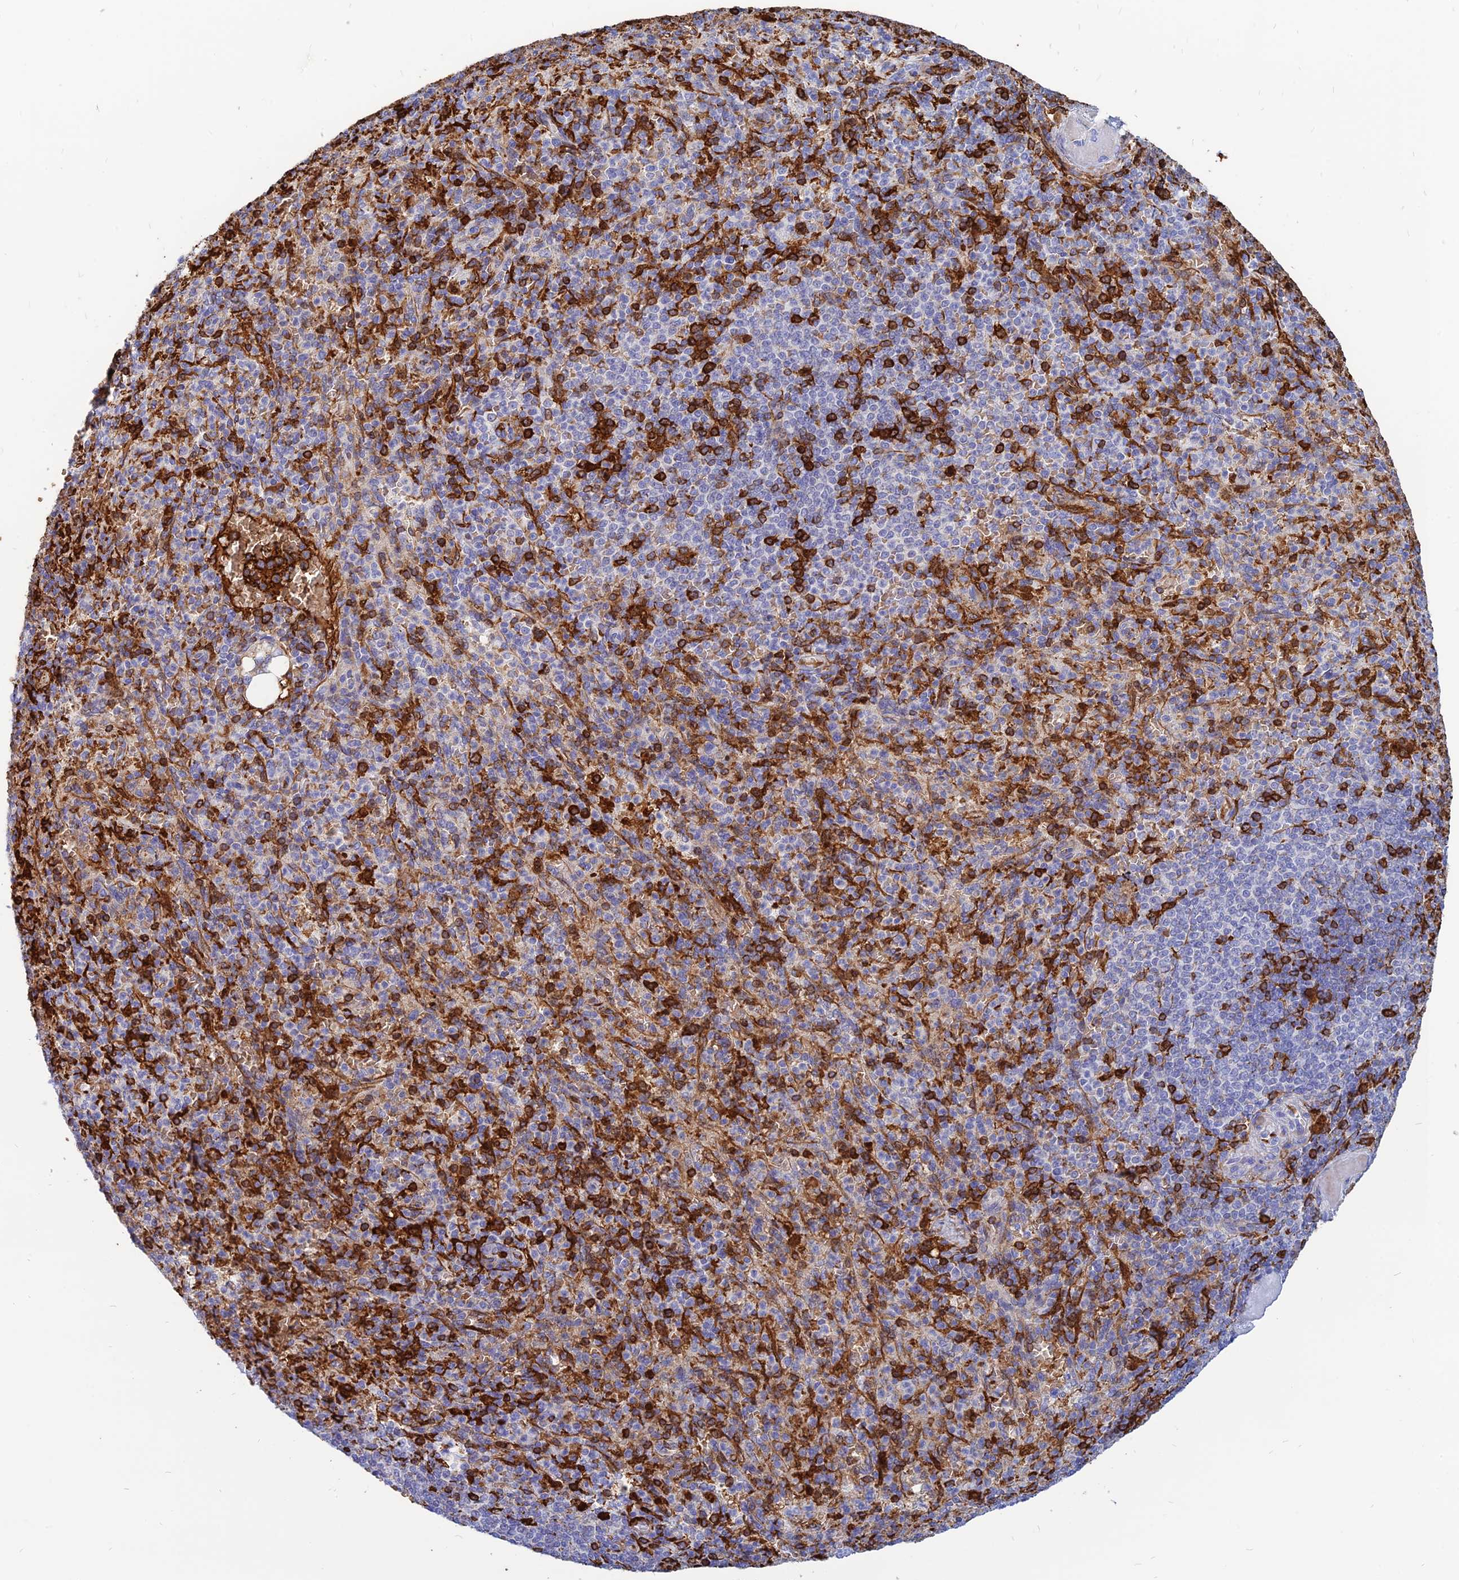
{"staining": {"intensity": "strong", "quantity": "<25%", "location": "cytoplasmic/membranous"}, "tissue": "spleen", "cell_type": "Cells in red pulp", "image_type": "normal", "snomed": [{"axis": "morphology", "description": "Normal tissue, NOS"}, {"axis": "topography", "description": "Spleen"}], "caption": "Cells in red pulp demonstrate medium levels of strong cytoplasmic/membranous staining in approximately <25% of cells in benign human spleen. (DAB IHC, brown staining for protein, blue staining for nuclei).", "gene": "HHAT", "patient": {"sex": "female", "age": 74}}